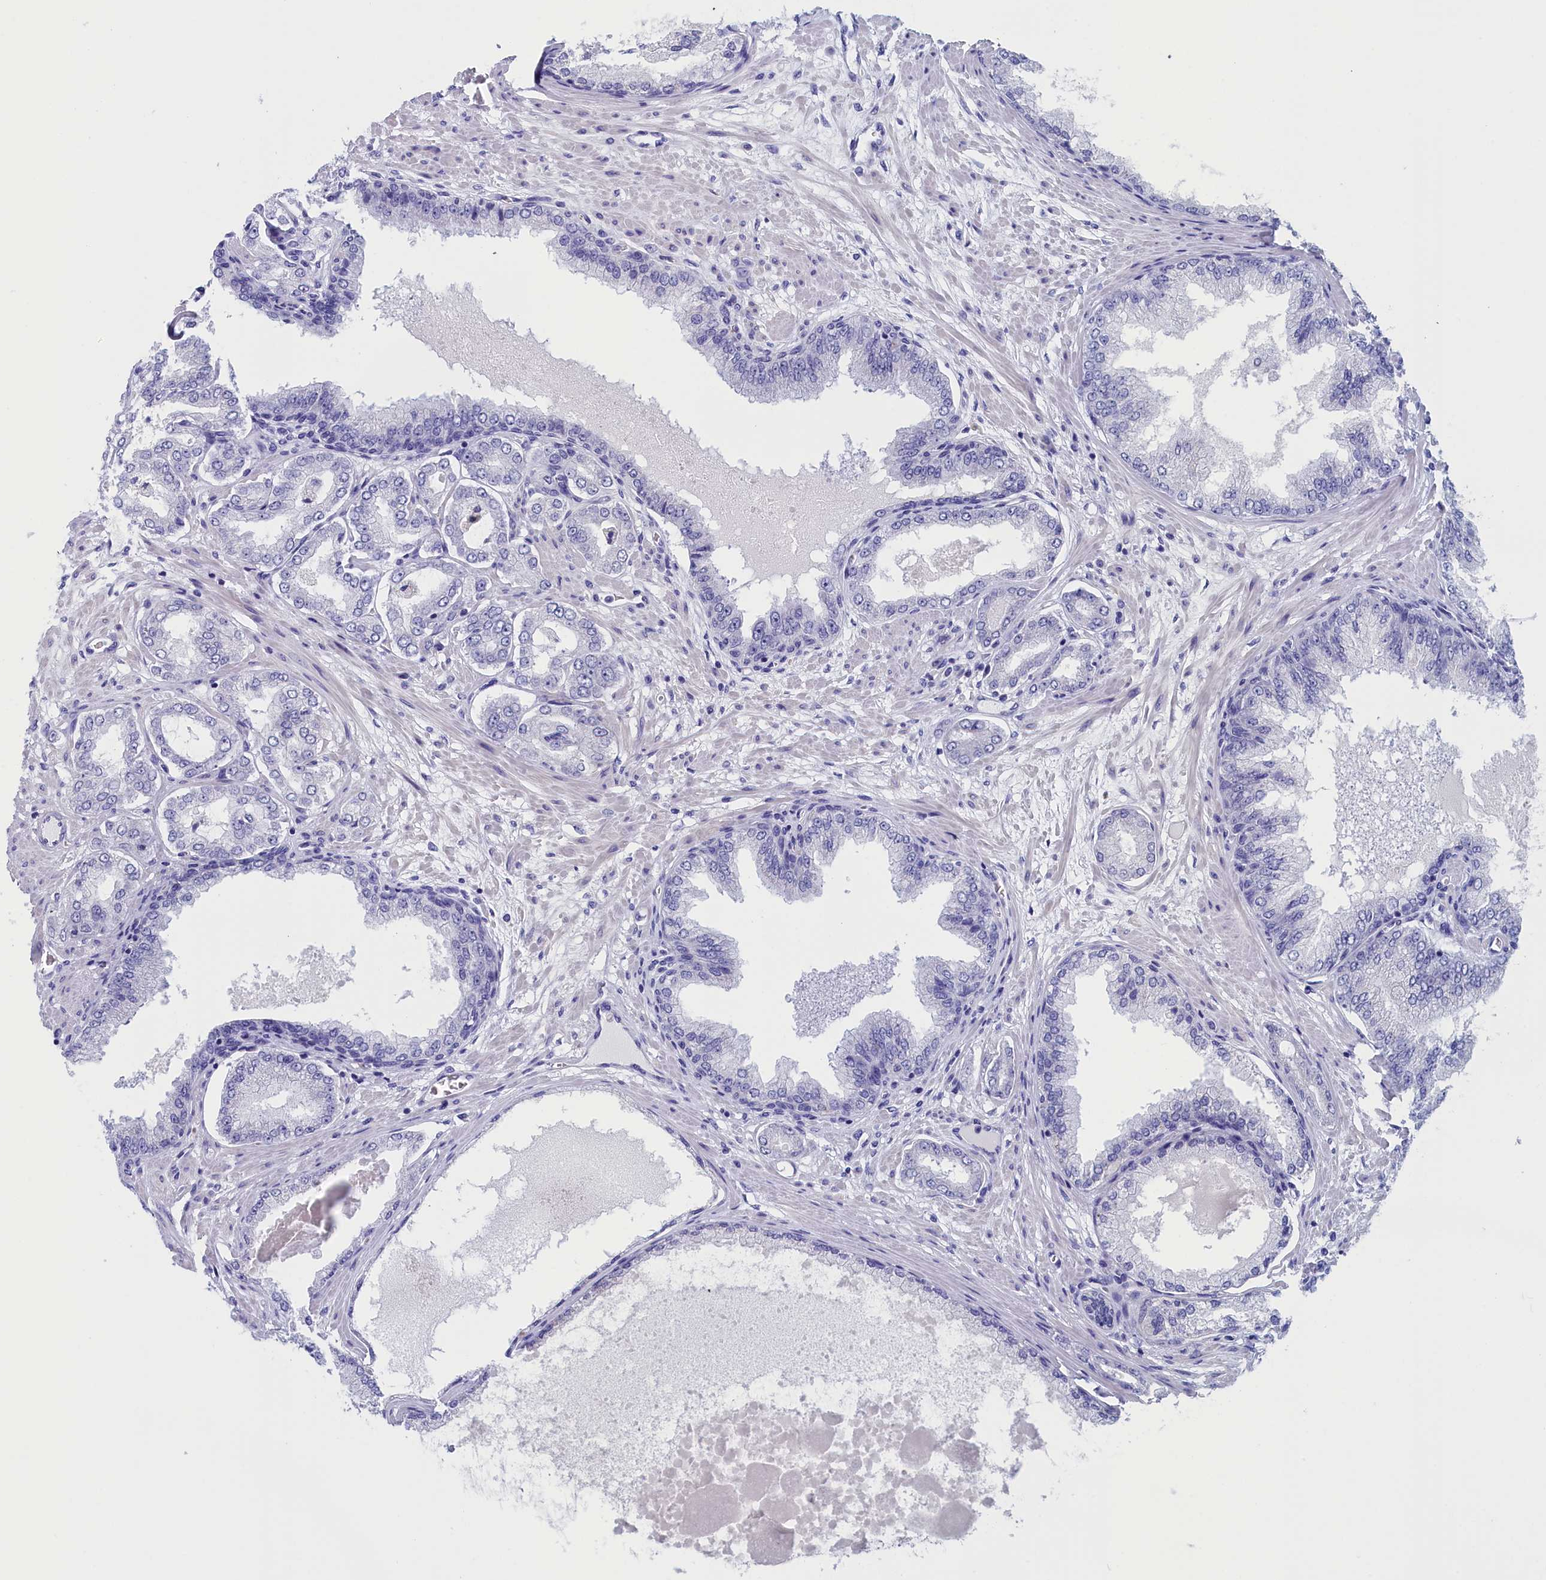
{"staining": {"intensity": "negative", "quantity": "none", "location": "none"}, "tissue": "prostate cancer", "cell_type": "Tumor cells", "image_type": "cancer", "snomed": [{"axis": "morphology", "description": "Adenocarcinoma, Low grade"}, {"axis": "topography", "description": "Prostate"}], "caption": "Photomicrograph shows no protein positivity in tumor cells of prostate adenocarcinoma (low-grade) tissue.", "gene": "ANKRD2", "patient": {"sex": "male", "age": 63}}